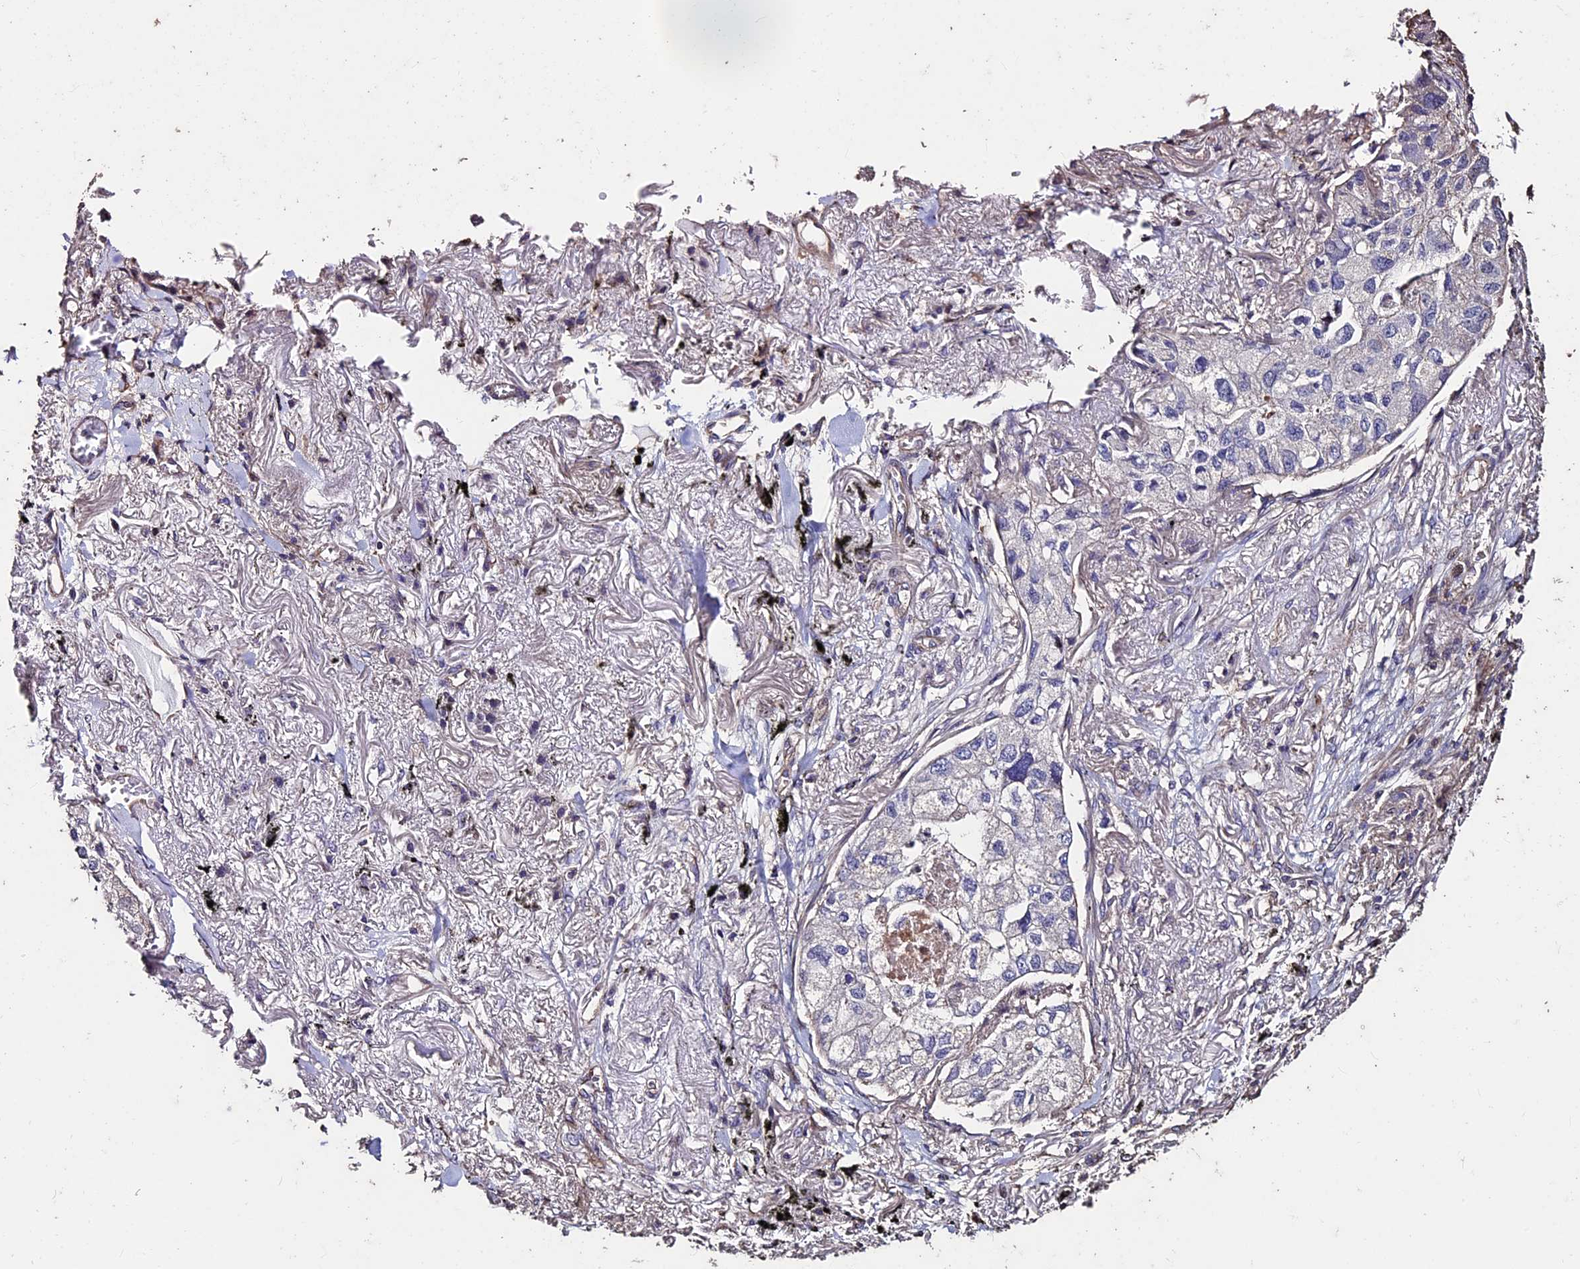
{"staining": {"intensity": "negative", "quantity": "none", "location": "none"}, "tissue": "lung cancer", "cell_type": "Tumor cells", "image_type": "cancer", "snomed": [{"axis": "morphology", "description": "Adenocarcinoma, NOS"}, {"axis": "topography", "description": "Lung"}], "caption": "Human lung cancer stained for a protein using immunohistochemistry displays no positivity in tumor cells.", "gene": "USB1", "patient": {"sex": "male", "age": 65}}